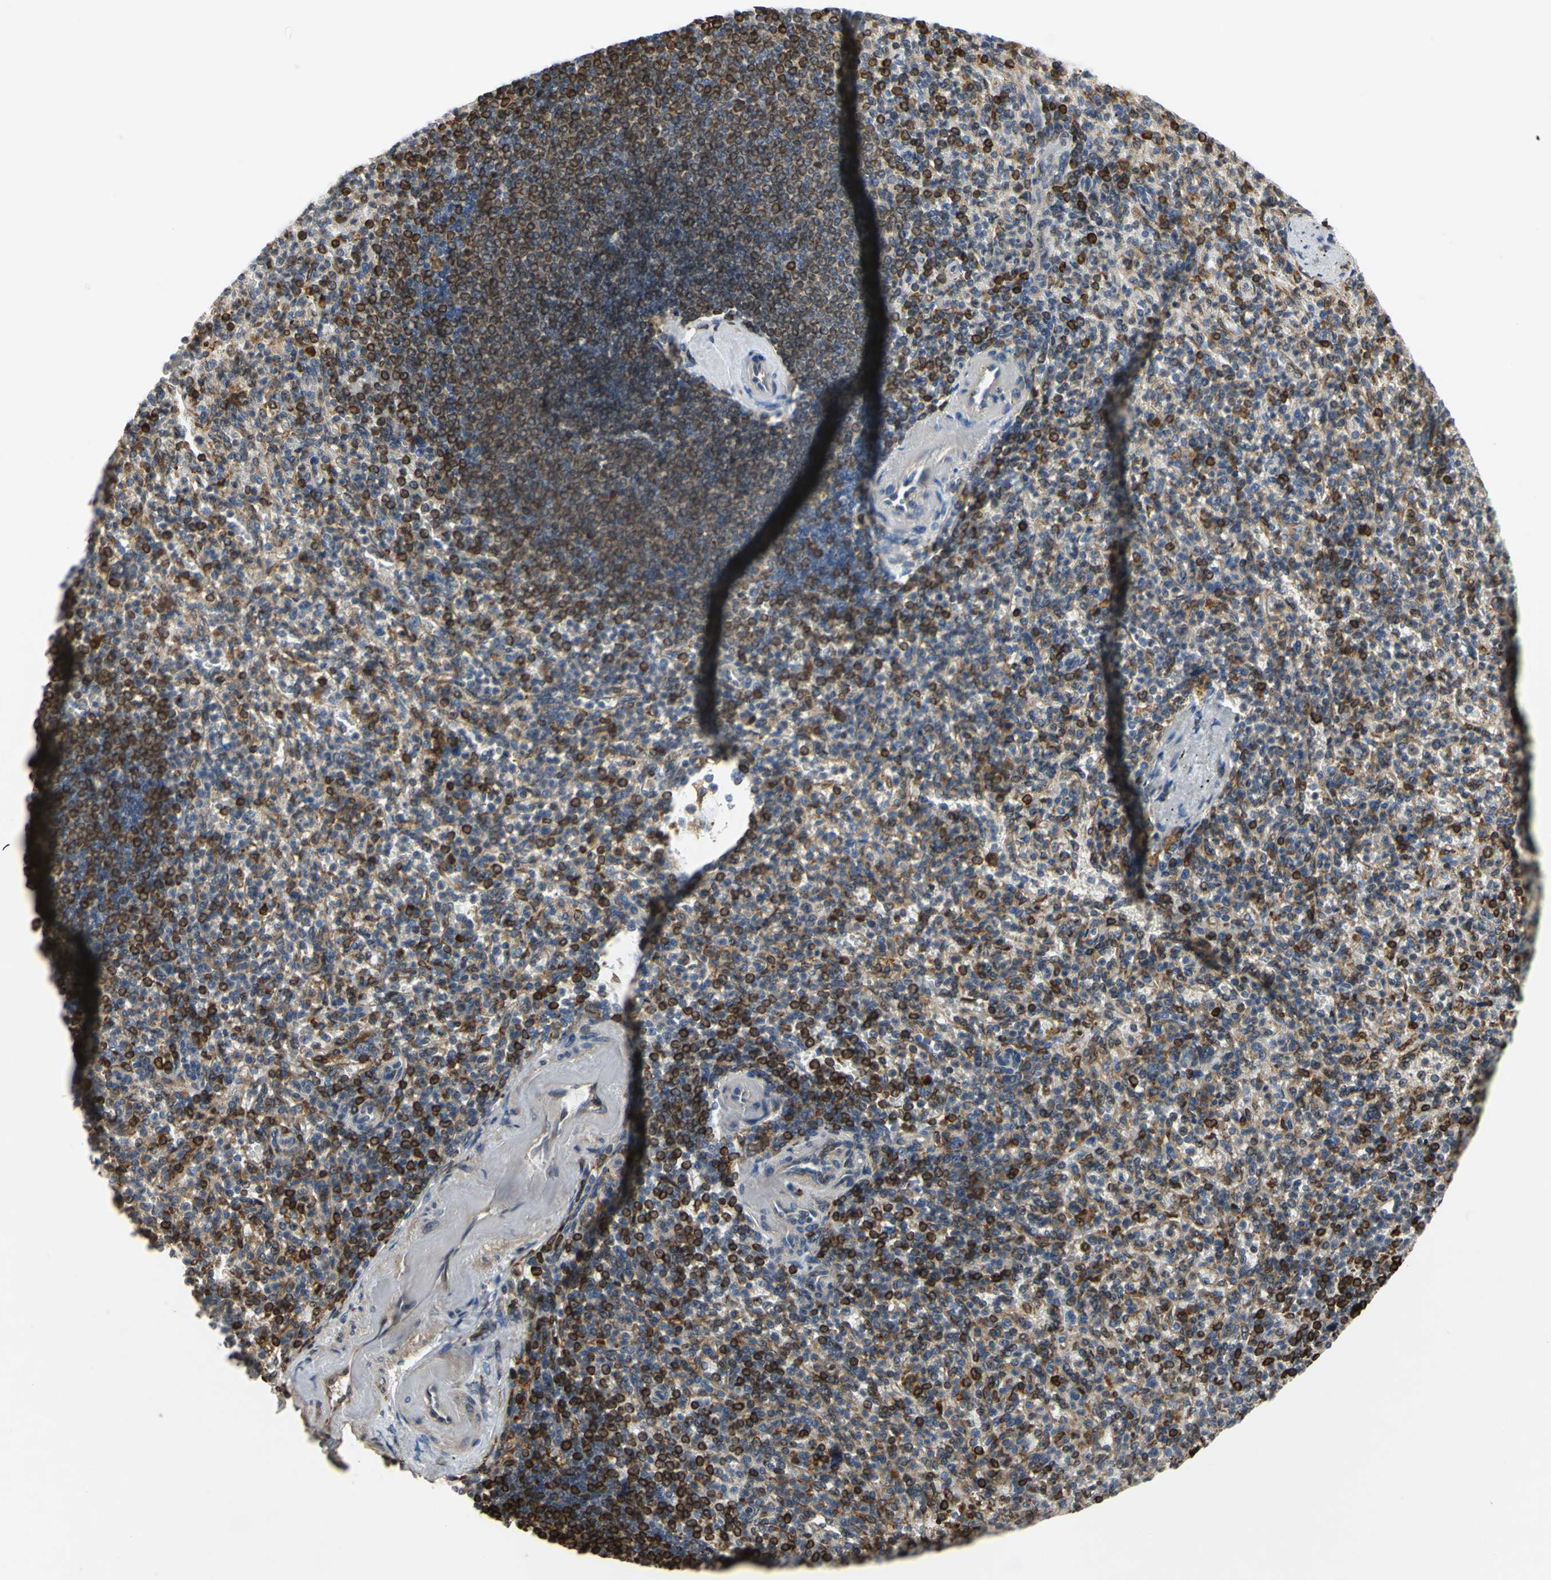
{"staining": {"intensity": "strong", "quantity": "<25%", "location": "cytoplasmic/membranous"}, "tissue": "spleen", "cell_type": "Cells in red pulp", "image_type": "normal", "snomed": [{"axis": "morphology", "description": "Normal tissue, NOS"}, {"axis": "topography", "description": "Spleen"}], "caption": "Protein staining of benign spleen demonstrates strong cytoplasmic/membranous expression in about <25% of cells in red pulp.", "gene": "PLXNA2", "patient": {"sex": "female", "age": 74}}